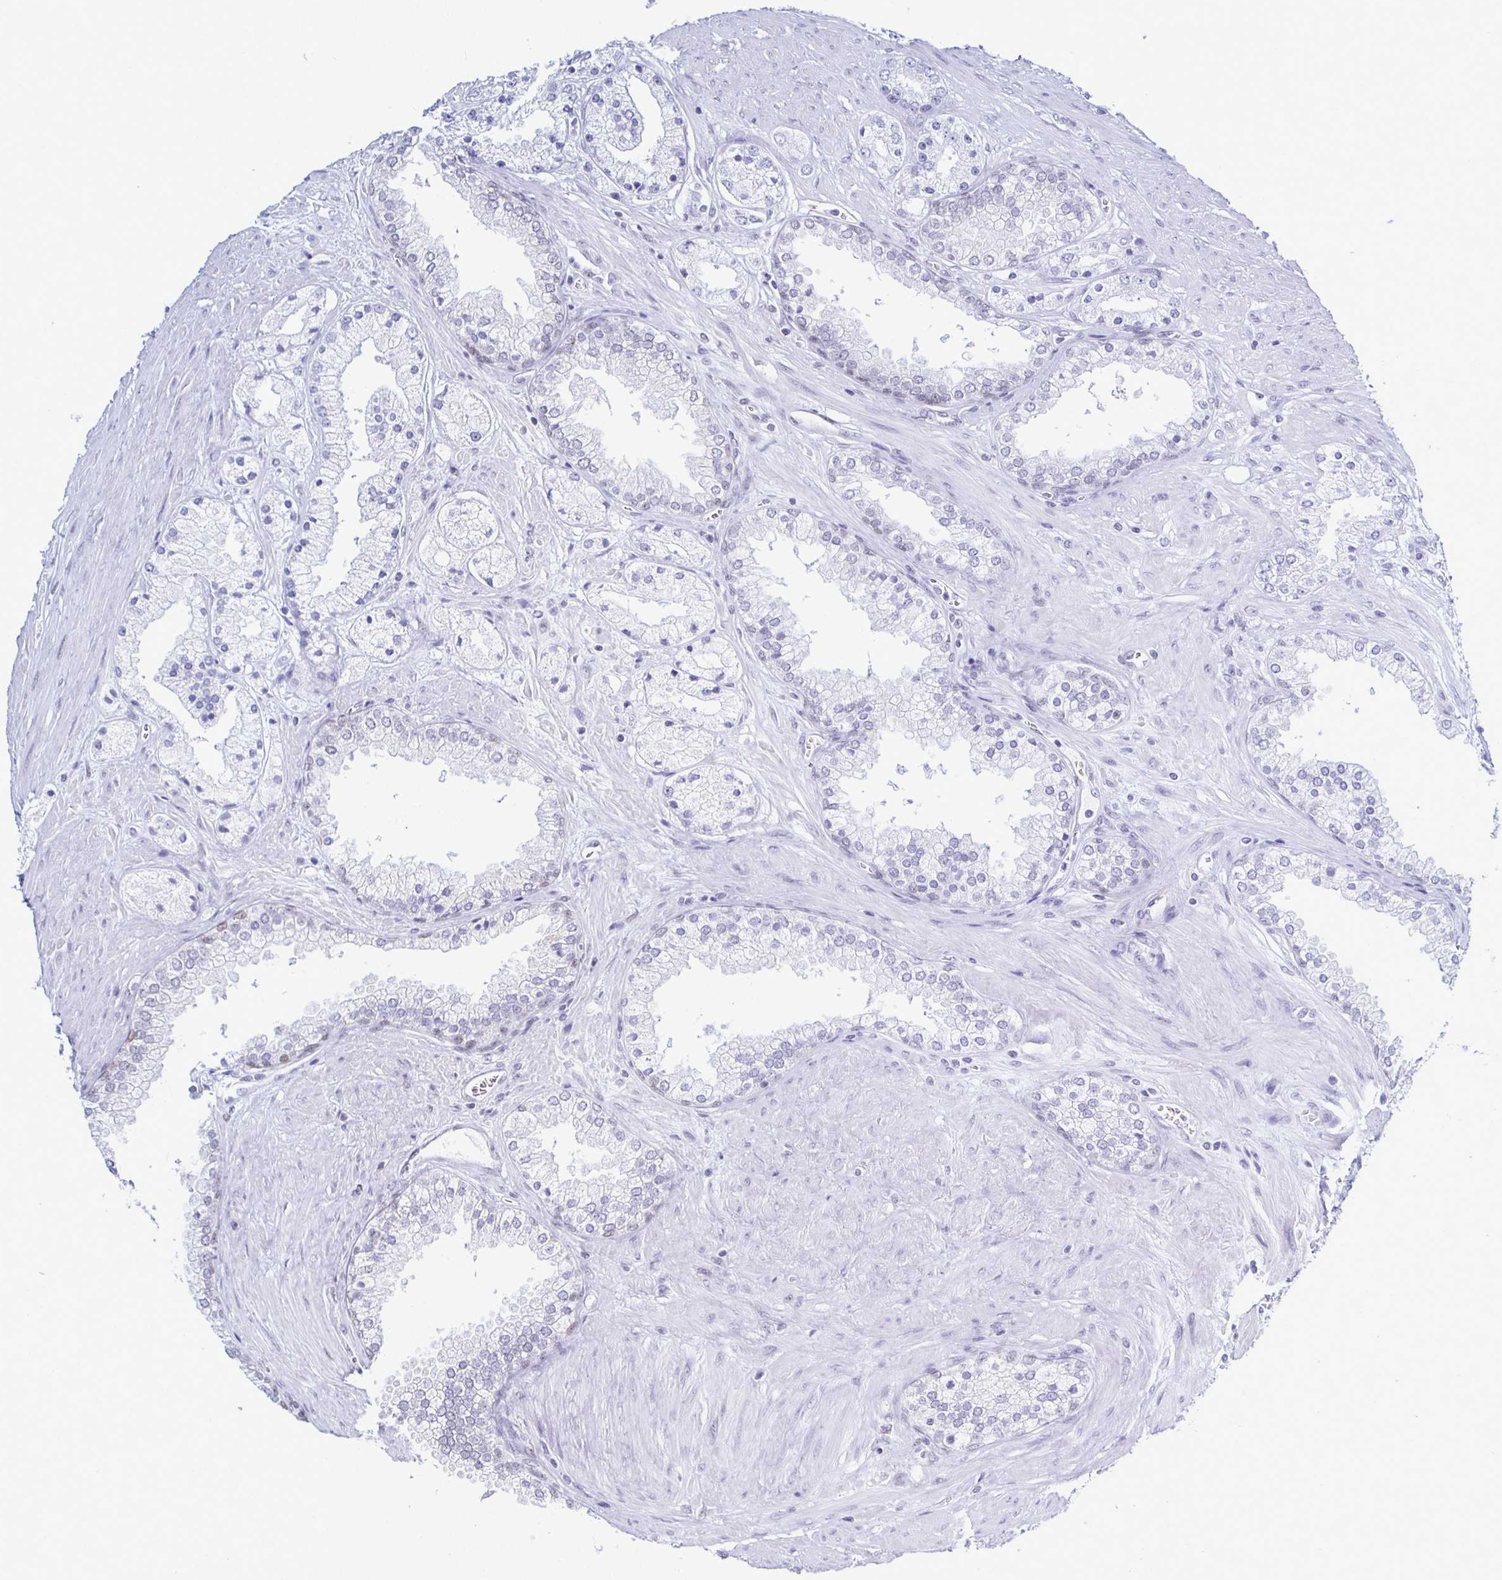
{"staining": {"intensity": "negative", "quantity": "none", "location": "none"}, "tissue": "prostate cancer", "cell_type": "Tumor cells", "image_type": "cancer", "snomed": [{"axis": "morphology", "description": "Adenocarcinoma, High grade"}, {"axis": "topography", "description": "Prostate"}], "caption": "This image is of prostate cancer stained with immunohistochemistry to label a protein in brown with the nuclei are counter-stained blue. There is no staining in tumor cells.", "gene": "IRF7", "patient": {"sex": "male", "age": 66}}